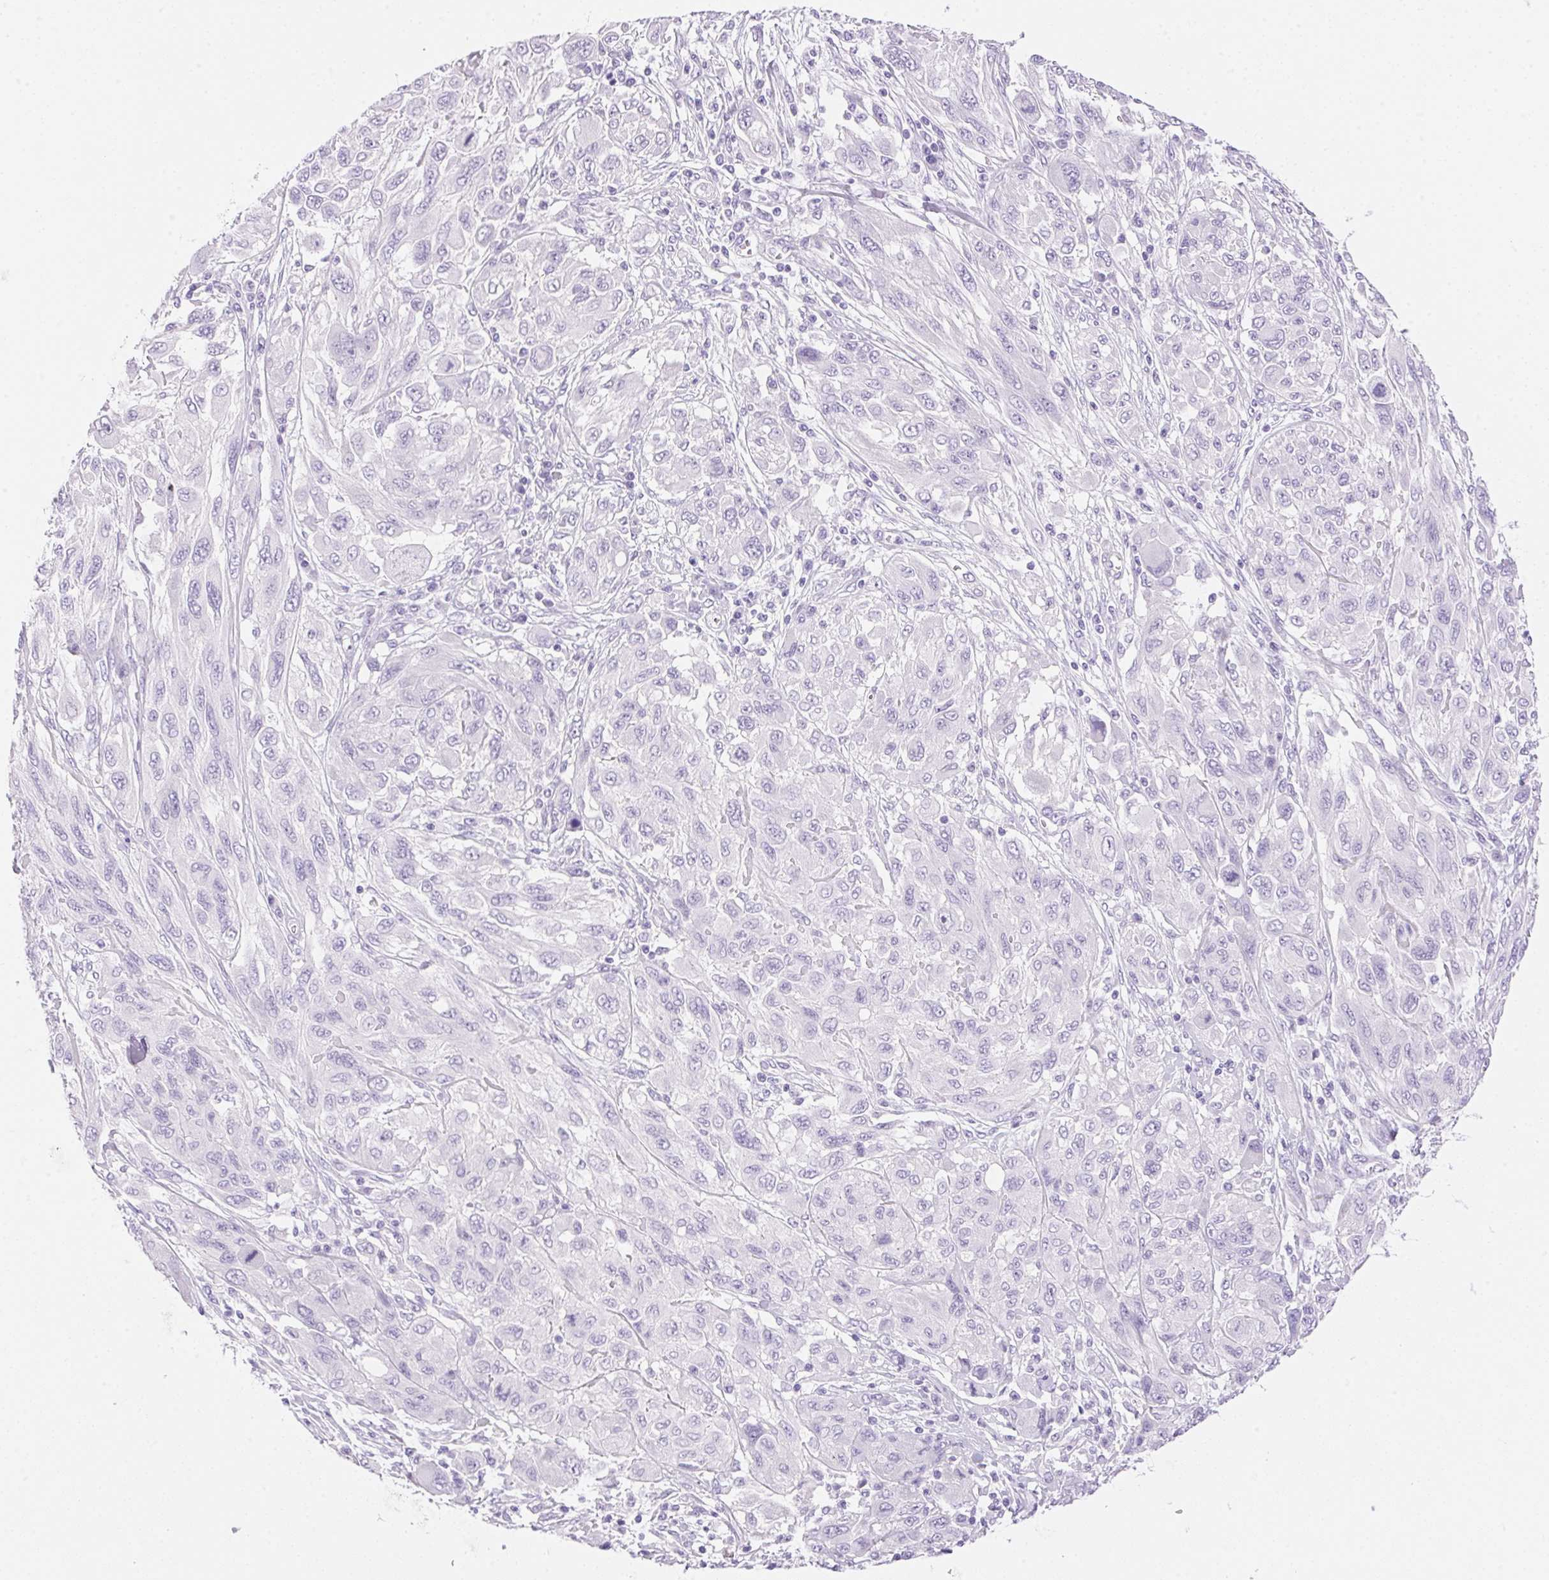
{"staining": {"intensity": "negative", "quantity": "none", "location": "none"}, "tissue": "melanoma", "cell_type": "Tumor cells", "image_type": "cancer", "snomed": [{"axis": "morphology", "description": "Malignant melanoma, NOS"}, {"axis": "topography", "description": "Skin"}], "caption": "Tumor cells are negative for brown protein staining in melanoma. The staining is performed using DAB (3,3'-diaminobenzidine) brown chromogen with nuclei counter-stained in using hematoxylin.", "gene": "DHCR24", "patient": {"sex": "female", "age": 91}}